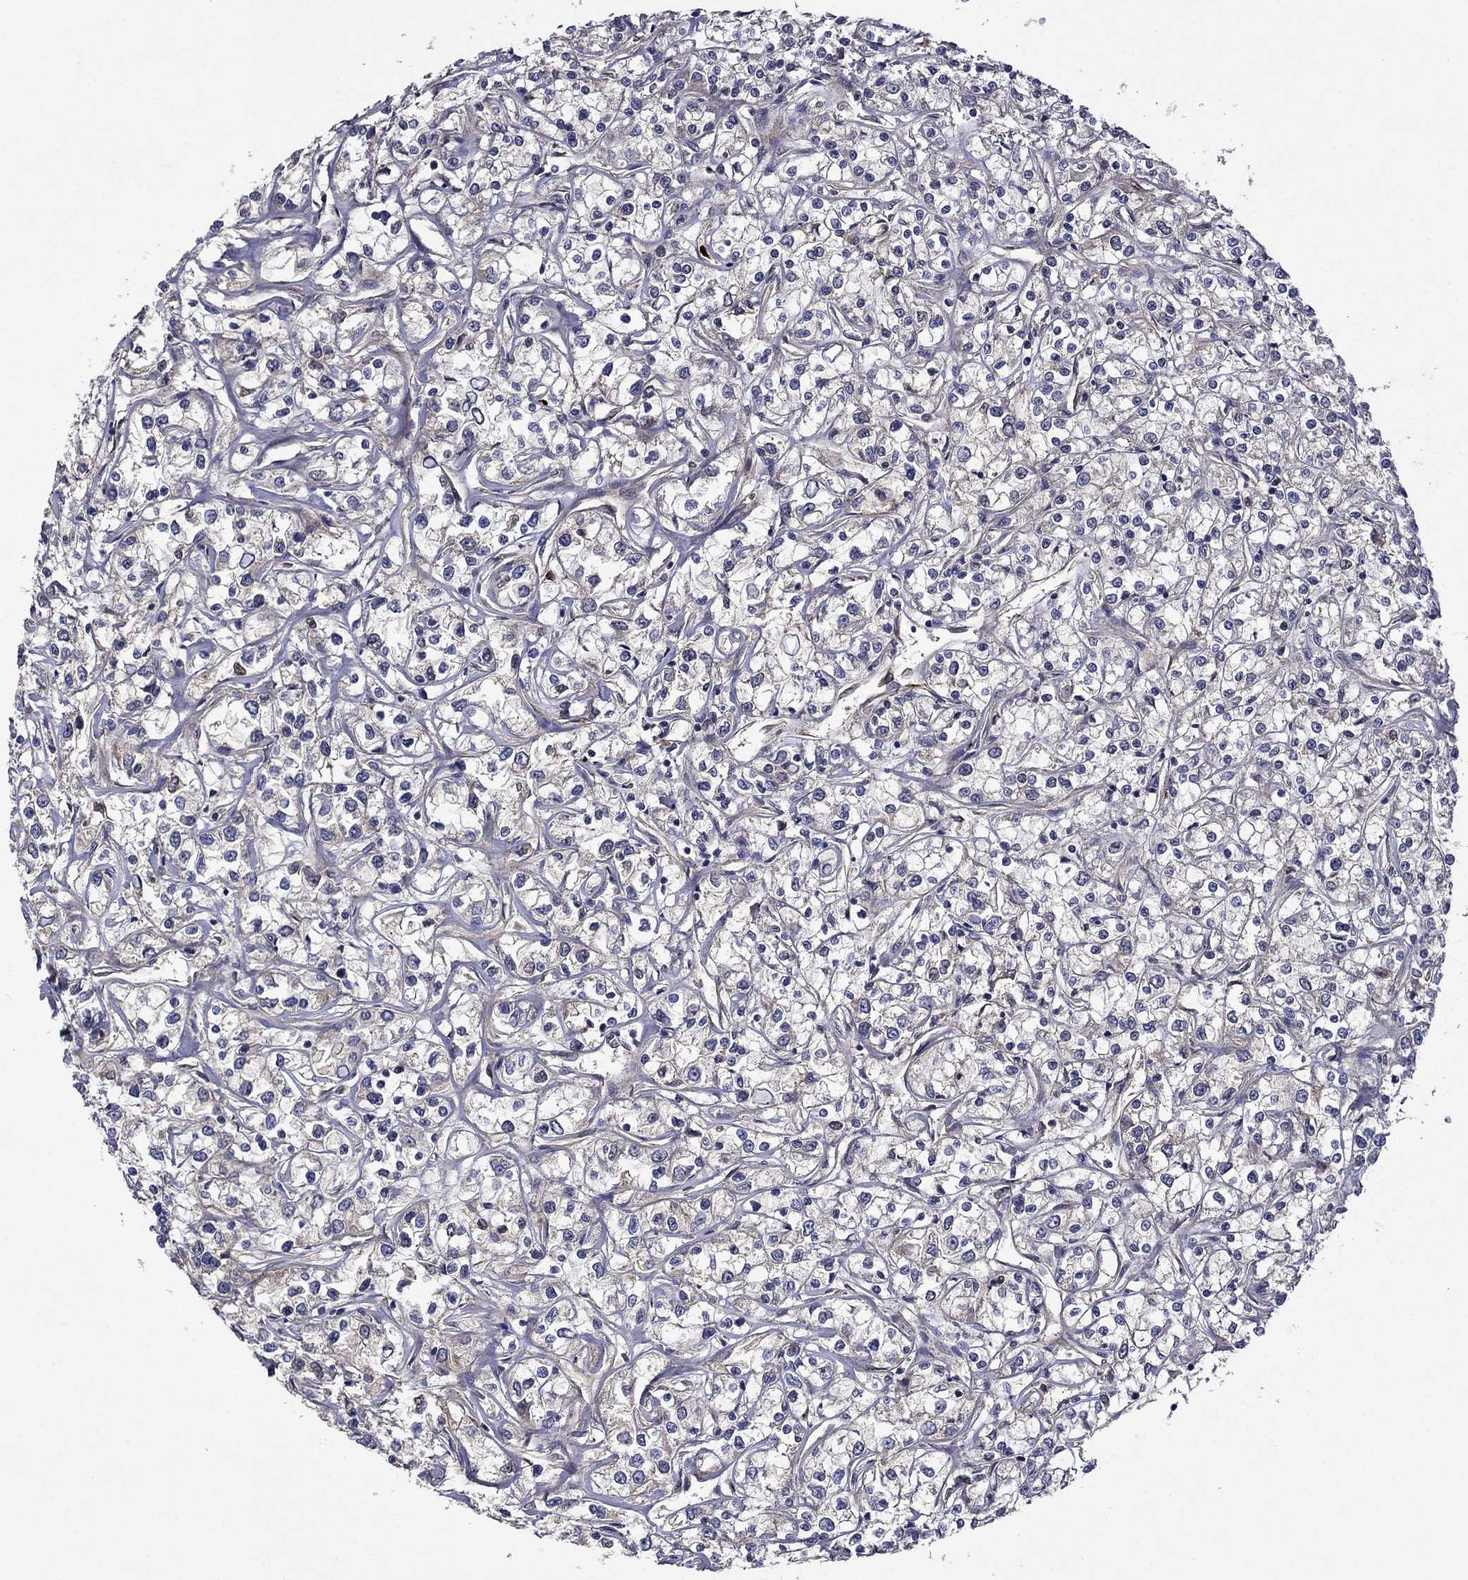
{"staining": {"intensity": "weak", "quantity": "<25%", "location": "cytoplasmic/membranous"}, "tissue": "renal cancer", "cell_type": "Tumor cells", "image_type": "cancer", "snomed": [{"axis": "morphology", "description": "Adenocarcinoma, NOS"}, {"axis": "topography", "description": "Kidney"}], "caption": "This photomicrograph is of renal cancer (adenocarcinoma) stained with immunohistochemistry (IHC) to label a protein in brown with the nuclei are counter-stained blue. There is no expression in tumor cells.", "gene": "SATB1", "patient": {"sex": "female", "age": 59}}